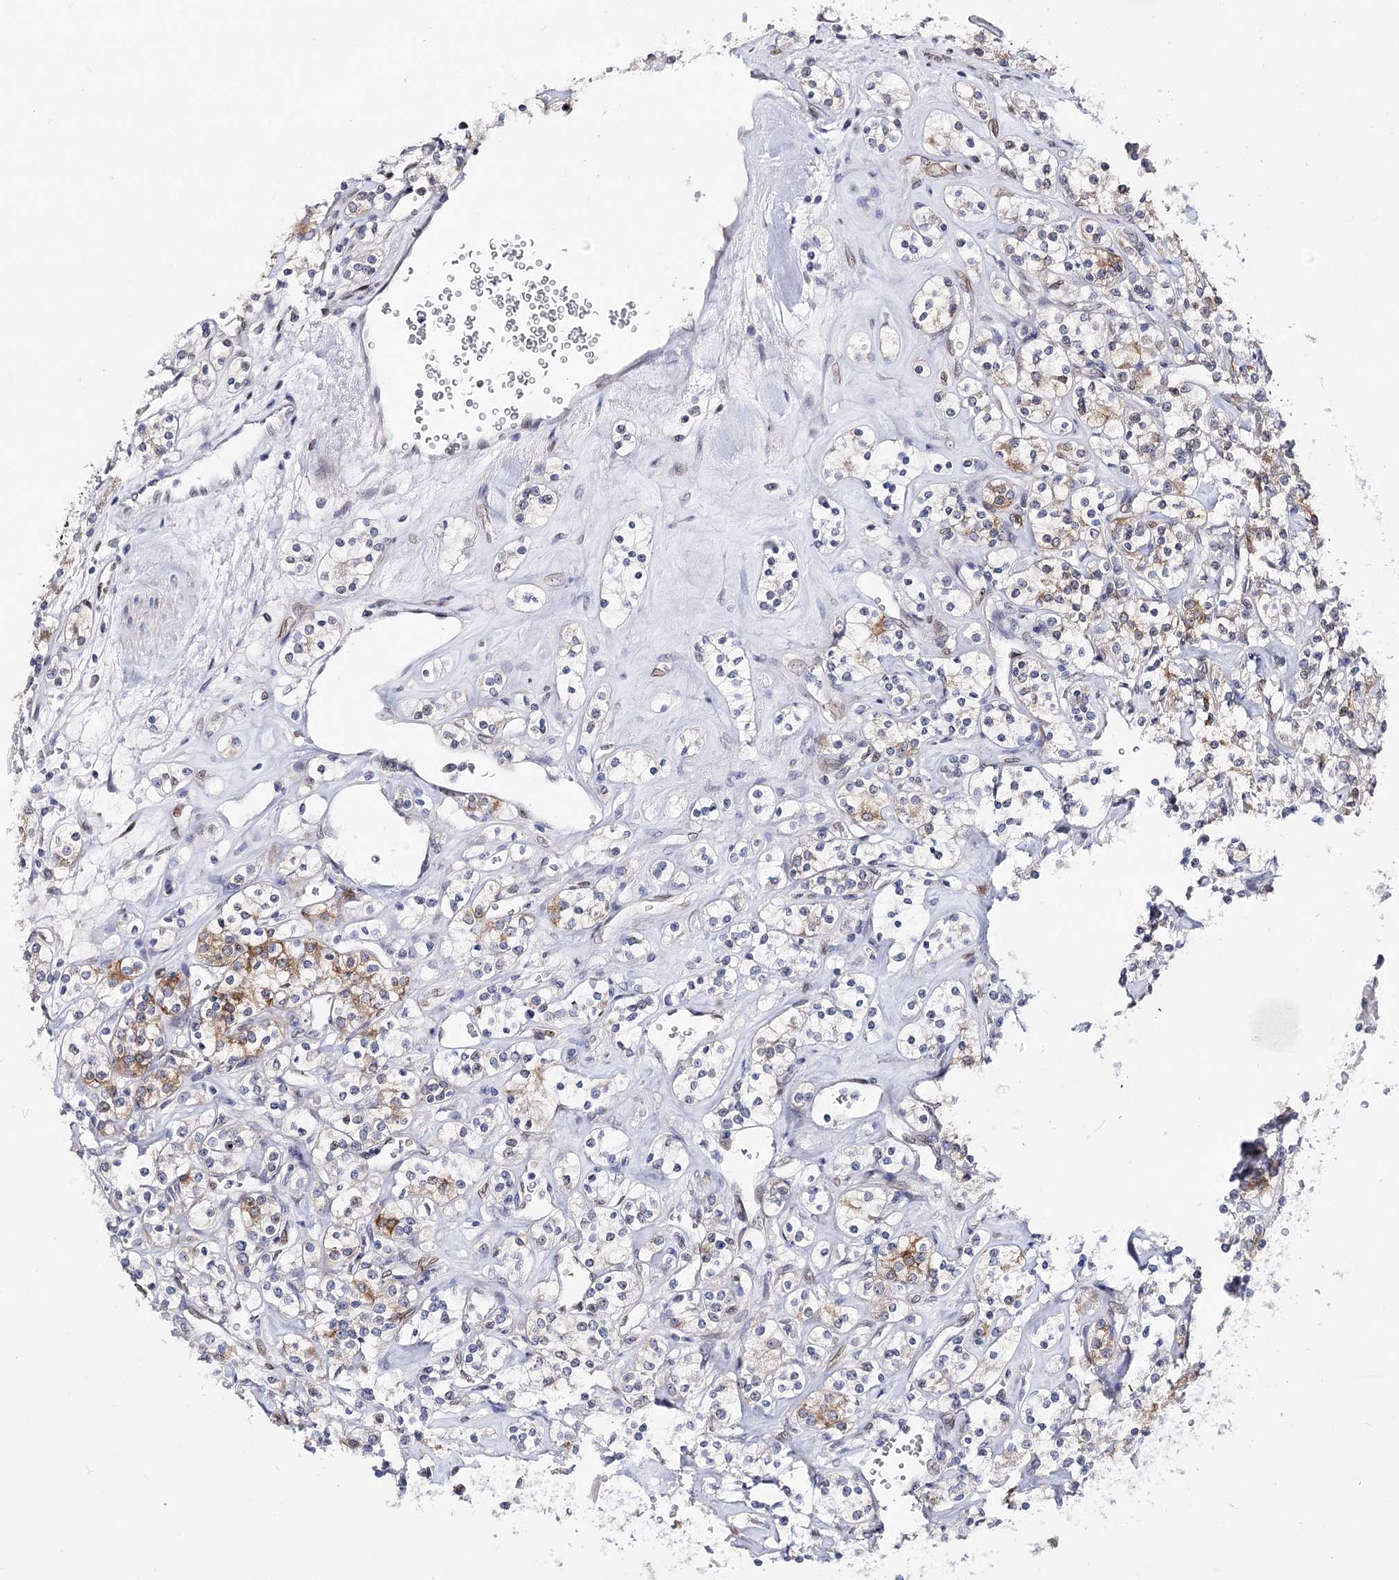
{"staining": {"intensity": "moderate", "quantity": "<25%", "location": "cytoplasmic/membranous"}, "tissue": "renal cancer", "cell_type": "Tumor cells", "image_type": "cancer", "snomed": [{"axis": "morphology", "description": "Adenocarcinoma, NOS"}, {"axis": "topography", "description": "Kidney"}], "caption": "Moderate cytoplasmic/membranous staining for a protein is identified in about <25% of tumor cells of renal cancer (adenocarcinoma) using IHC.", "gene": "TMEM201", "patient": {"sex": "male", "age": 77}}